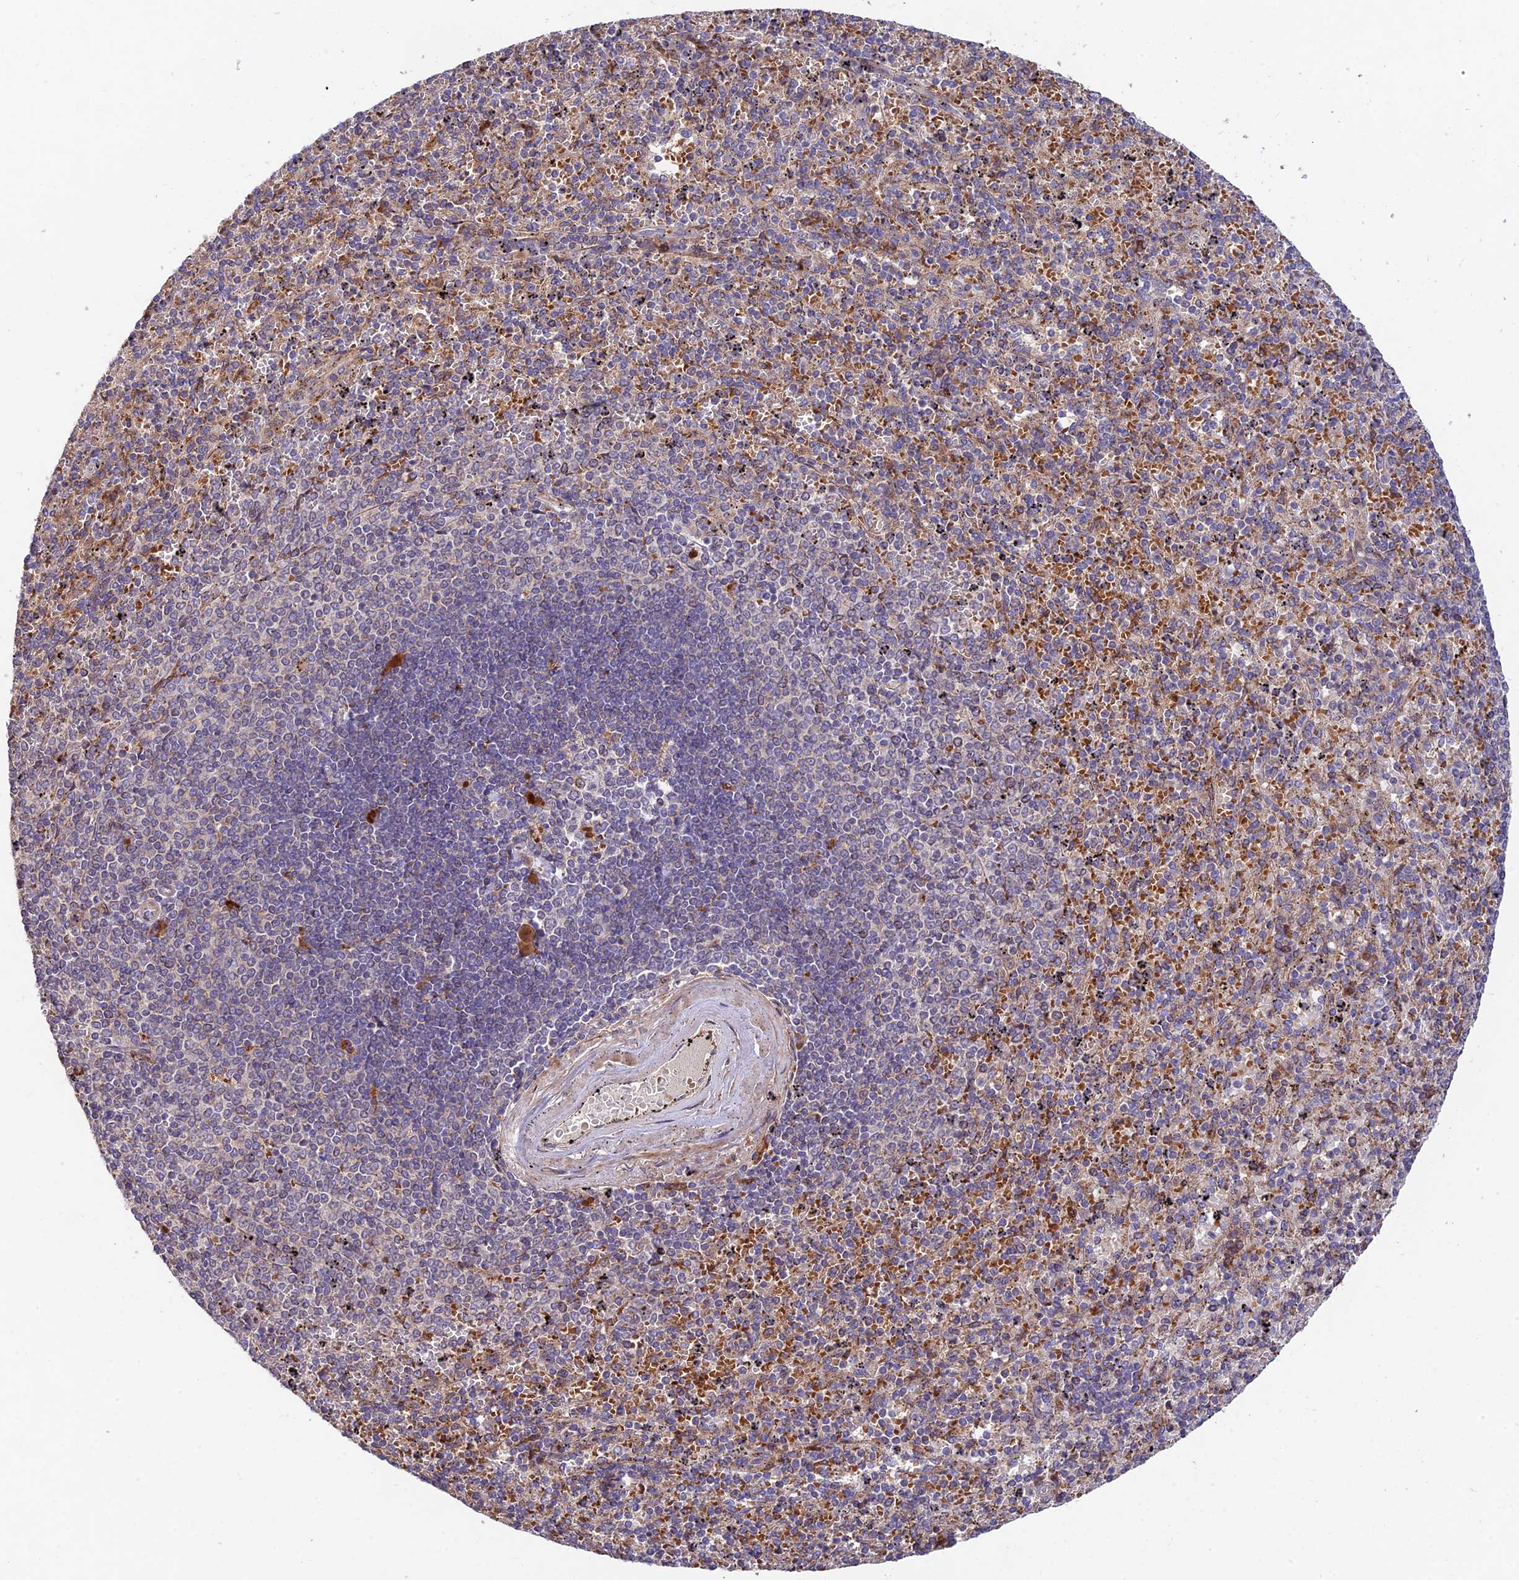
{"staining": {"intensity": "weak", "quantity": "25%-75%", "location": "cytoplasmic/membranous"}, "tissue": "spleen", "cell_type": "Cells in red pulp", "image_type": "normal", "snomed": [{"axis": "morphology", "description": "Normal tissue, NOS"}, {"axis": "topography", "description": "Spleen"}], "caption": "Protein expression analysis of unremarkable human spleen reveals weak cytoplasmic/membranous positivity in about 25%-75% of cells in red pulp. The protein is stained brown, and the nuclei are stained in blue (DAB IHC with brightfield microscopy, high magnification).", "gene": "FUOM", "patient": {"sex": "male", "age": 82}}